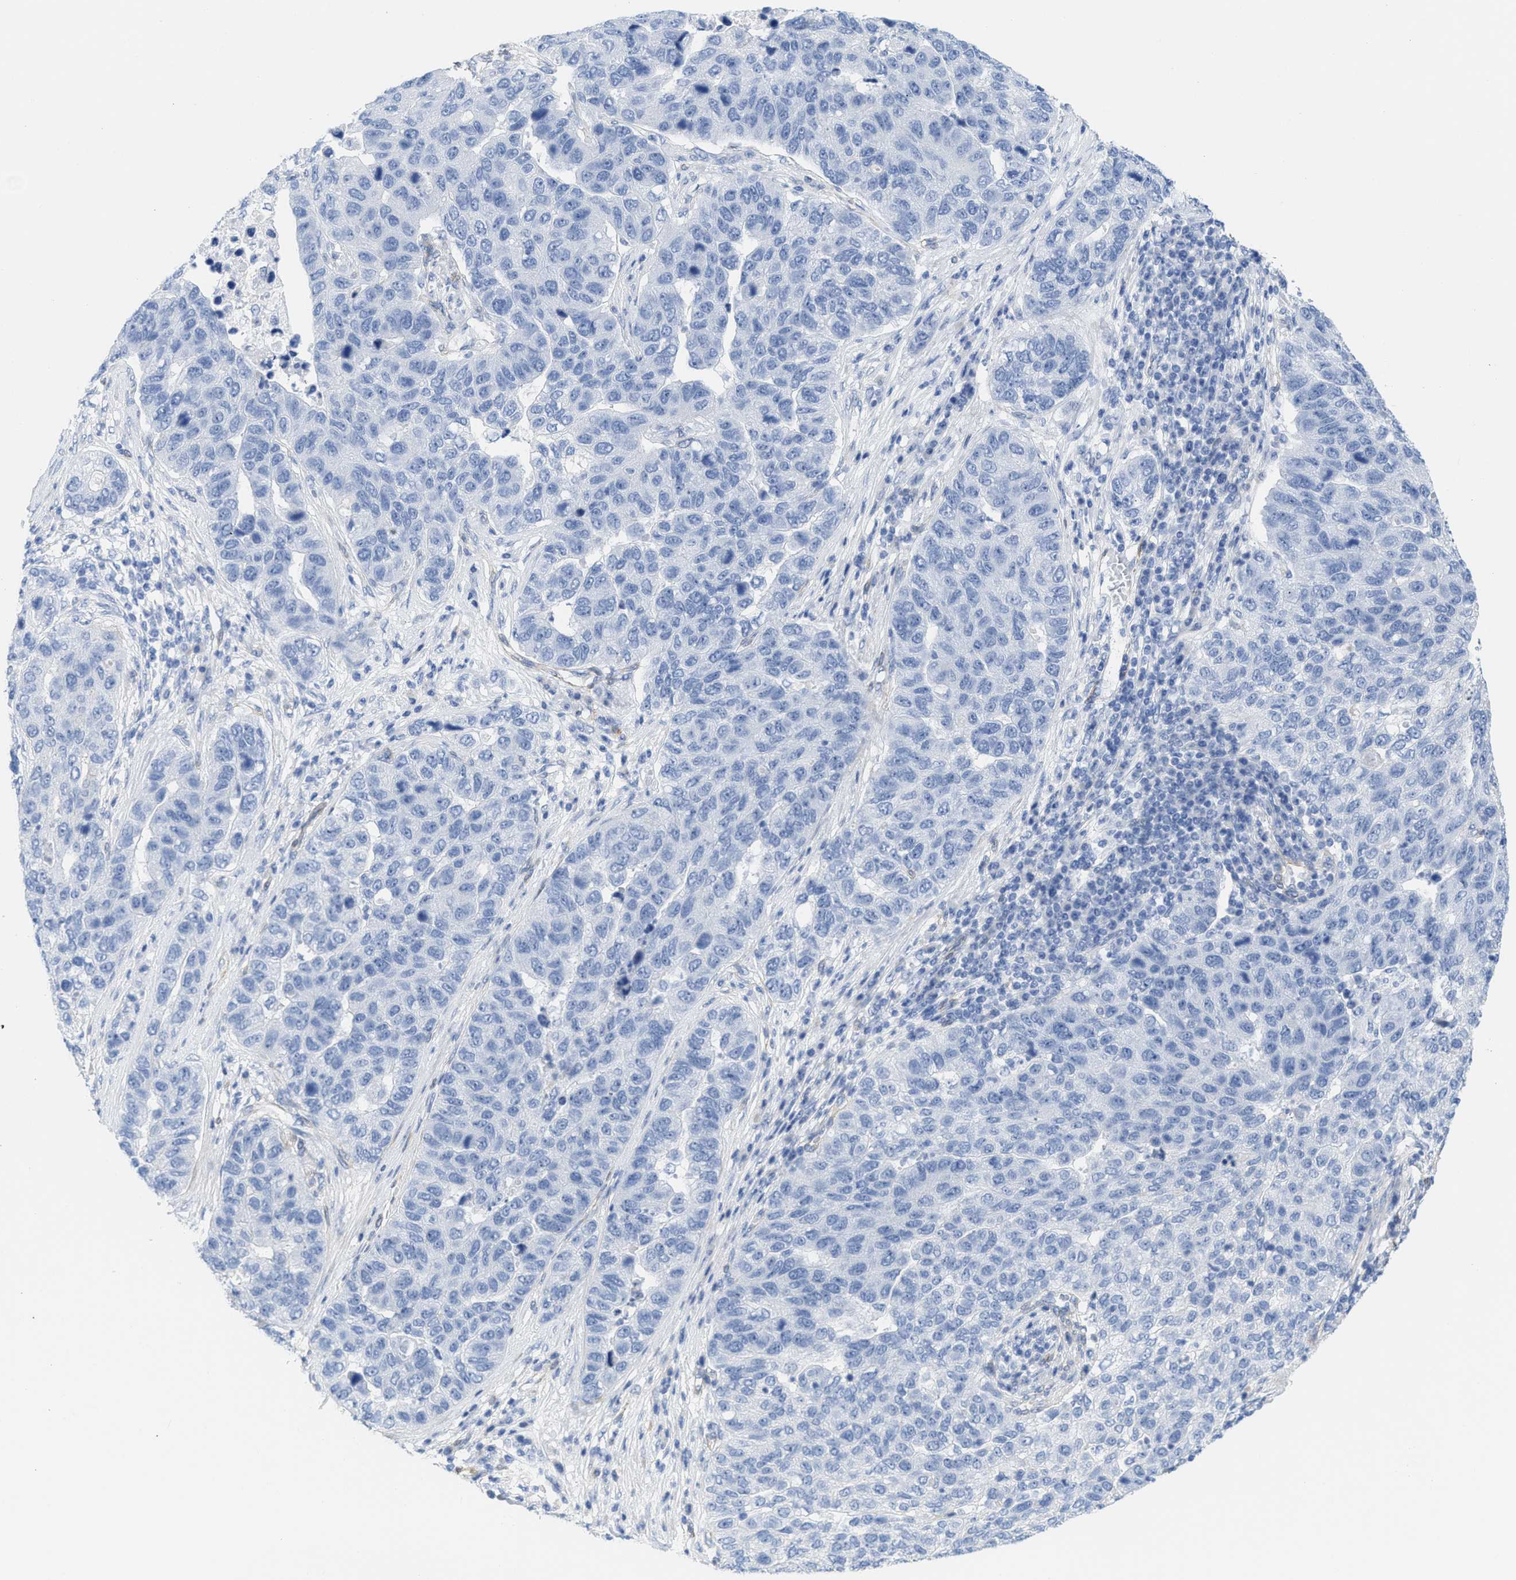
{"staining": {"intensity": "negative", "quantity": "none", "location": "none"}, "tissue": "pancreatic cancer", "cell_type": "Tumor cells", "image_type": "cancer", "snomed": [{"axis": "morphology", "description": "Adenocarcinoma, NOS"}, {"axis": "topography", "description": "Pancreas"}], "caption": "This is a histopathology image of immunohistochemistry staining of pancreatic cancer, which shows no positivity in tumor cells. (DAB (3,3'-diaminobenzidine) immunohistochemistry with hematoxylin counter stain).", "gene": "TUB", "patient": {"sex": "female", "age": 61}}